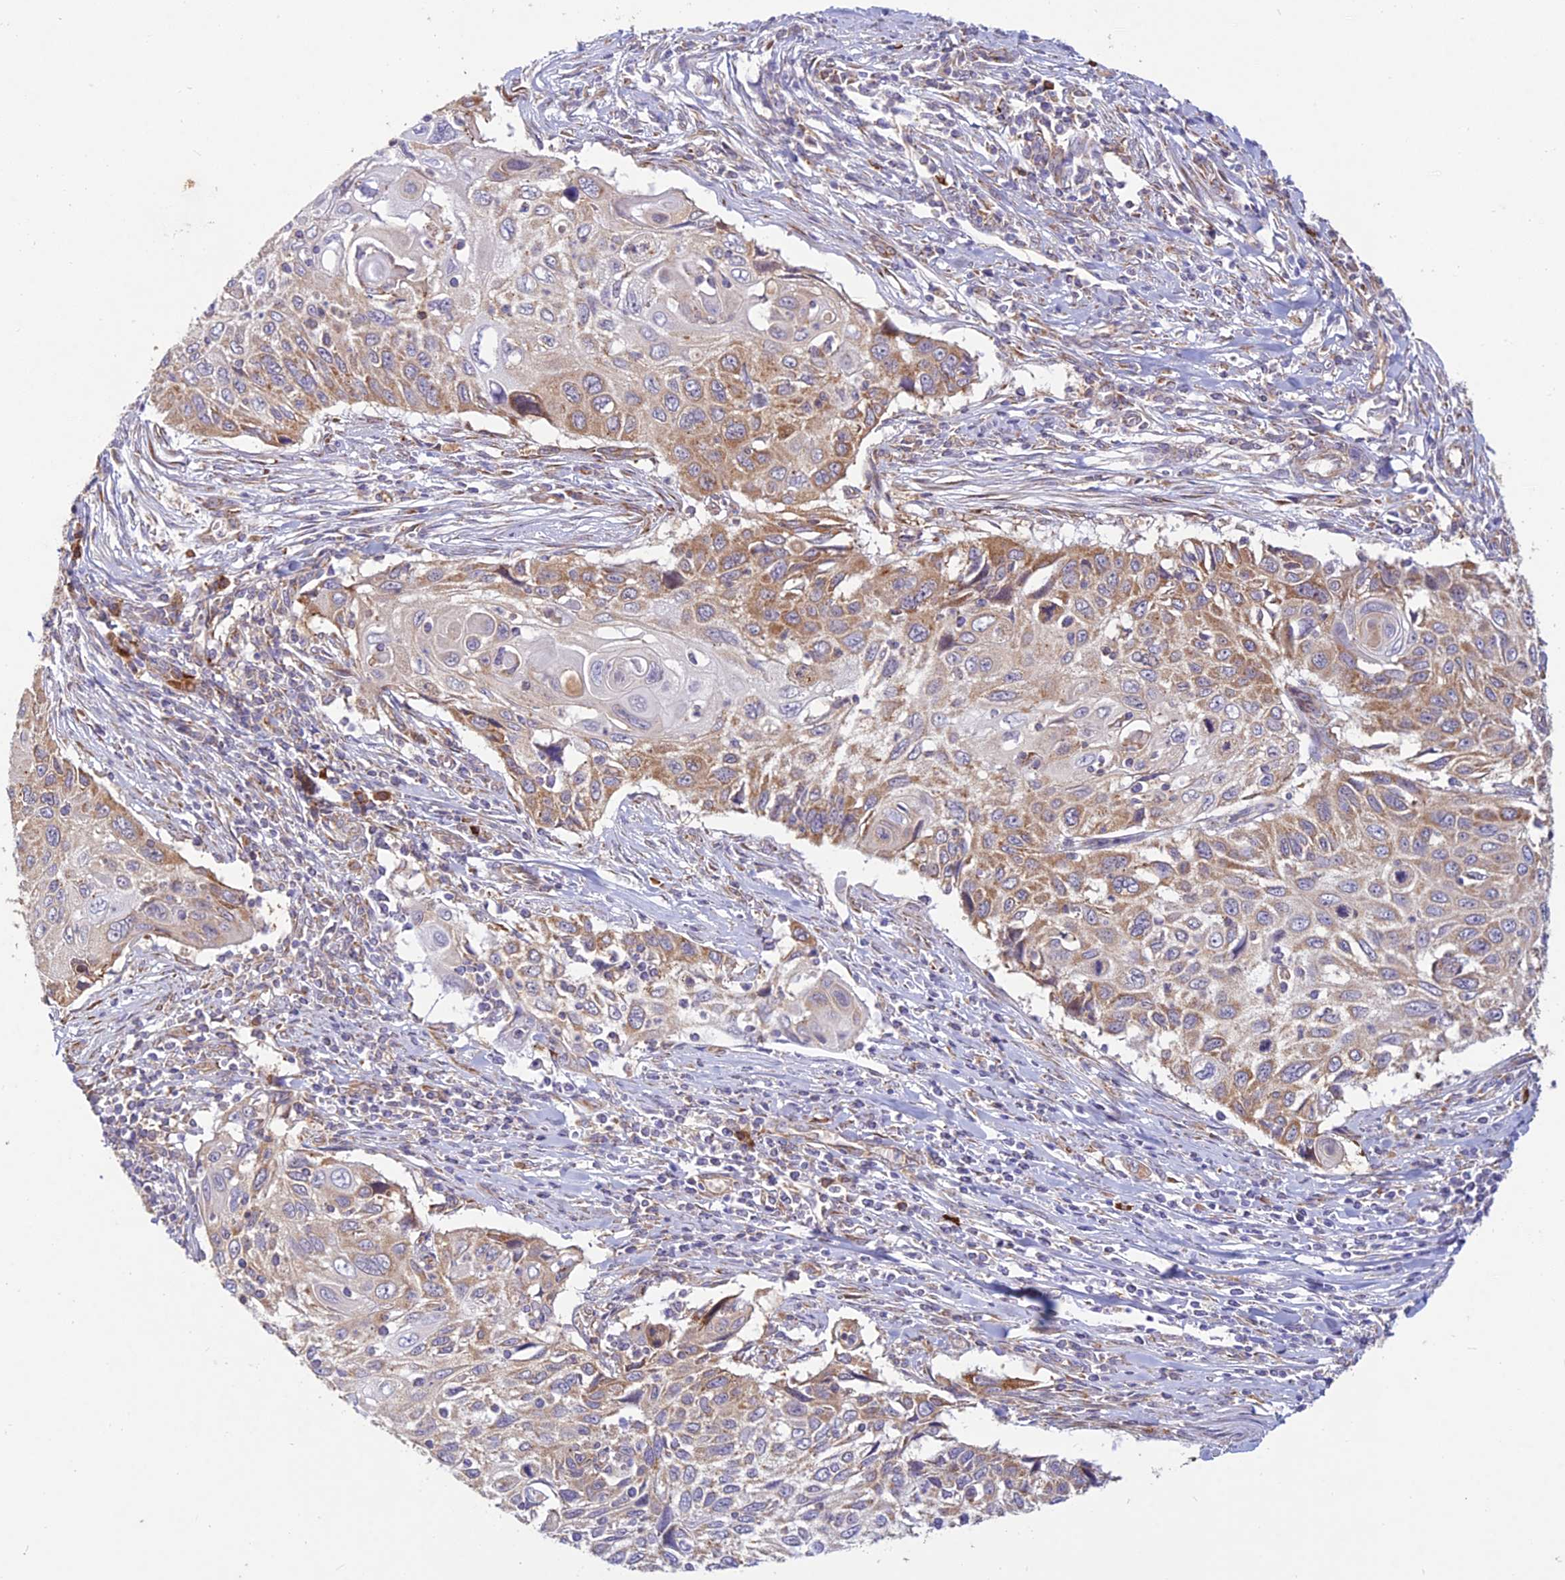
{"staining": {"intensity": "moderate", "quantity": "25%-75%", "location": "cytoplasmic/membranous"}, "tissue": "cervical cancer", "cell_type": "Tumor cells", "image_type": "cancer", "snomed": [{"axis": "morphology", "description": "Squamous cell carcinoma, NOS"}, {"axis": "topography", "description": "Cervix"}], "caption": "A high-resolution histopathology image shows immunohistochemistry (IHC) staining of squamous cell carcinoma (cervical), which shows moderate cytoplasmic/membranous staining in approximately 25%-75% of tumor cells.", "gene": "NXNL2", "patient": {"sex": "female", "age": 70}}